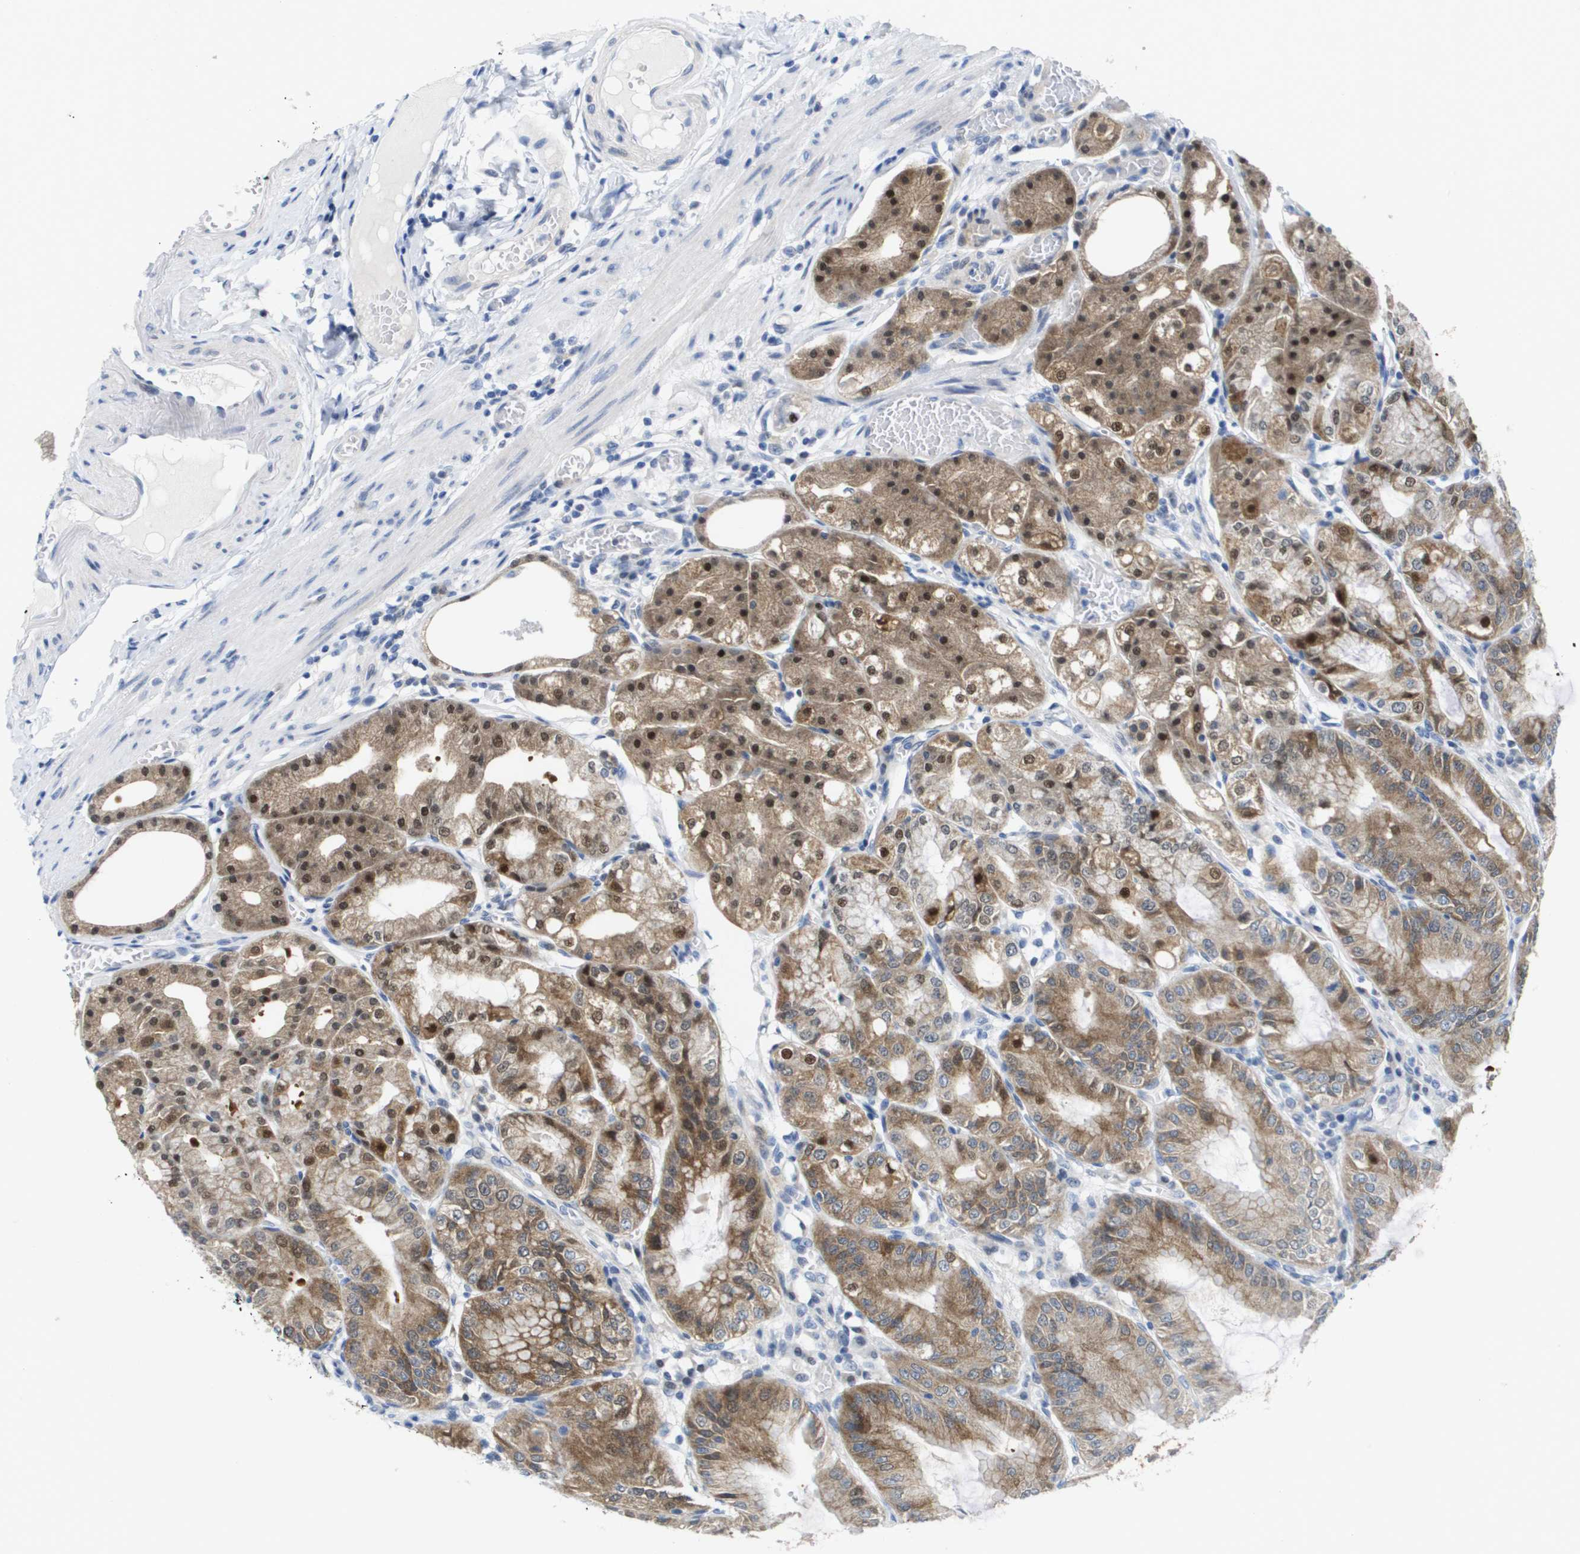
{"staining": {"intensity": "moderate", "quantity": ">75%", "location": "cytoplasmic/membranous,nuclear"}, "tissue": "stomach", "cell_type": "Glandular cells", "image_type": "normal", "snomed": [{"axis": "morphology", "description": "Normal tissue, NOS"}, {"axis": "topography", "description": "Stomach, lower"}], "caption": "Protein staining of benign stomach shows moderate cytoplasmic/membranous,nuclear expression in approximately >75% of glandular cells. (Brightfield microscopy of DAB IHC at high magnification).", "gene": "FKBP4", "patient": {"sex": "male", "age": 71}}